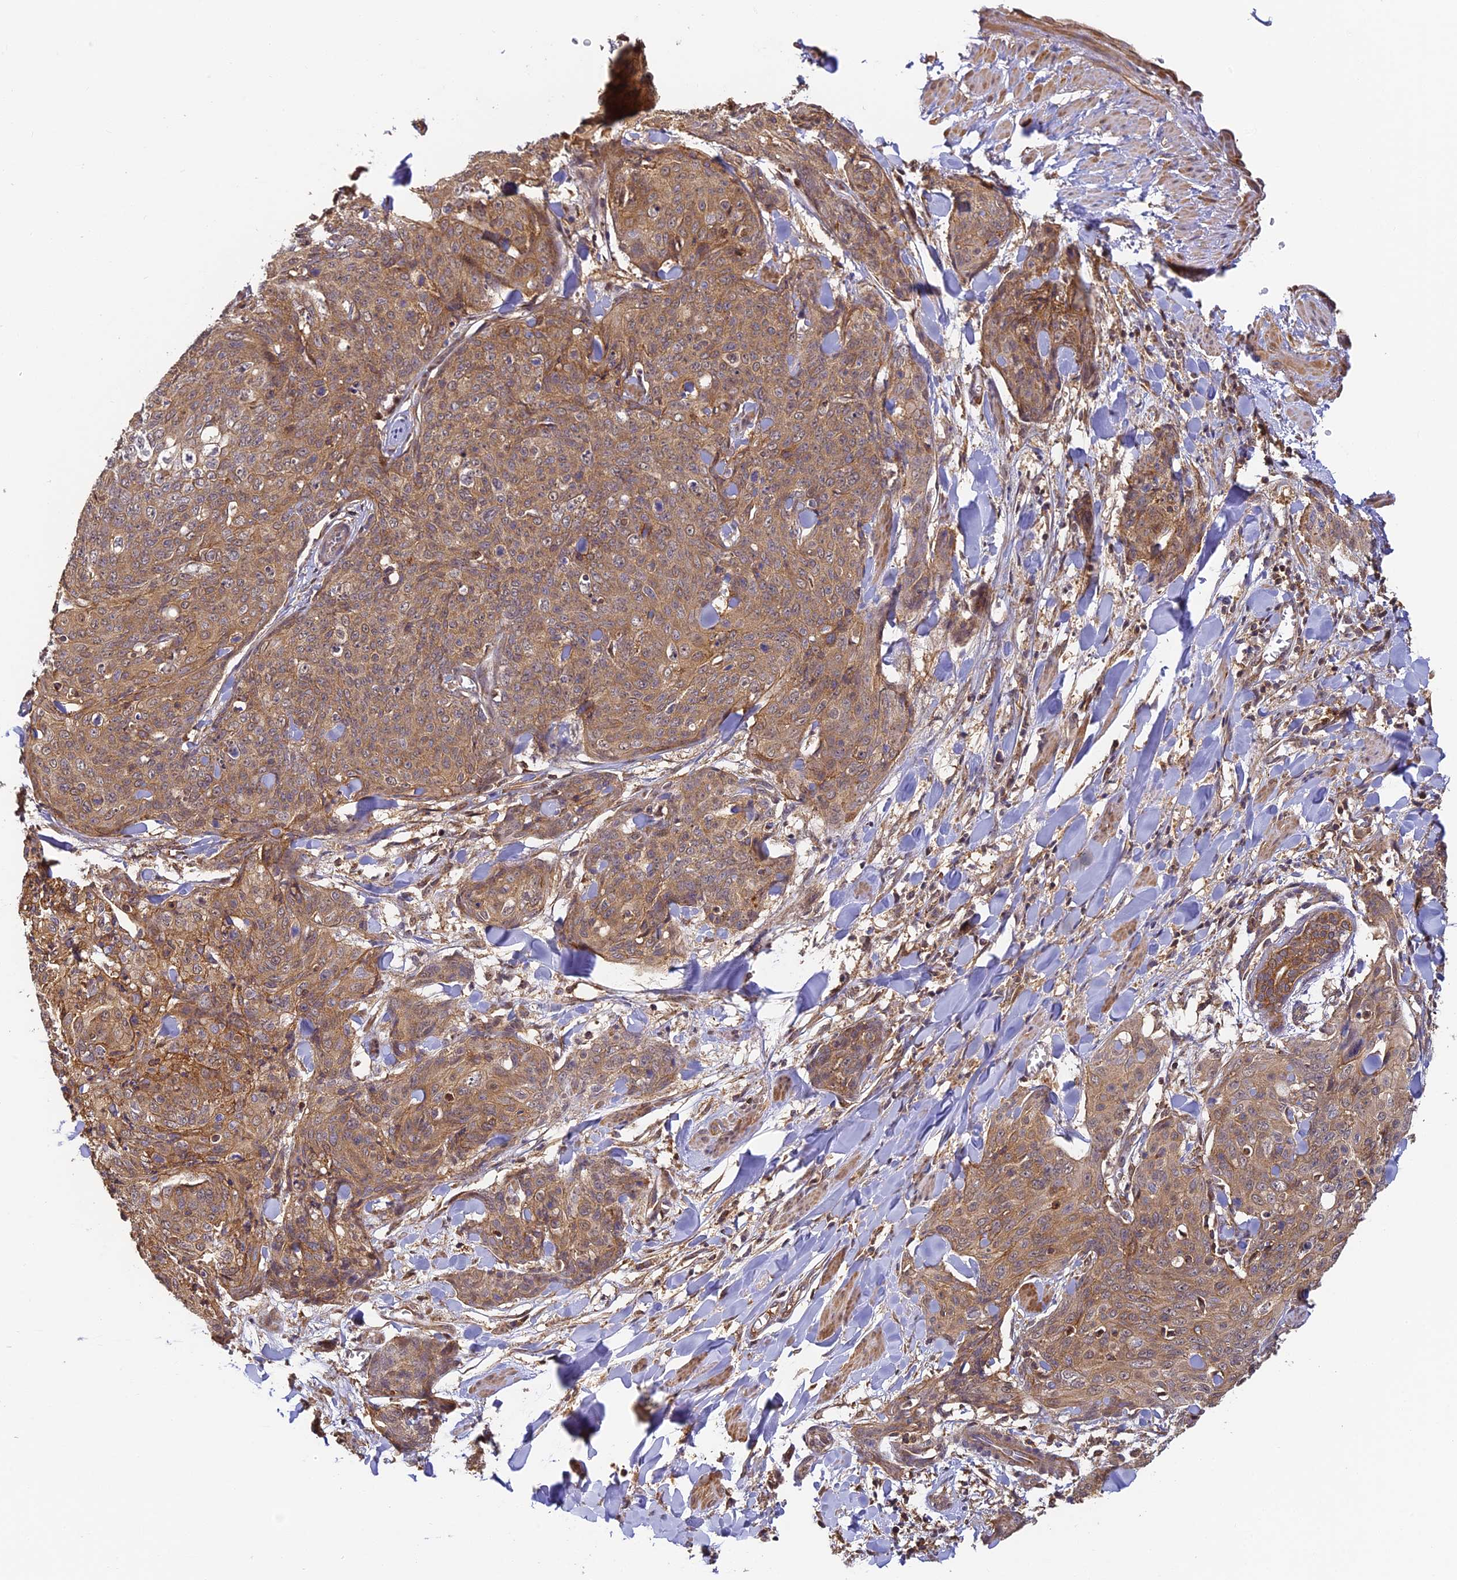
{"staining": {"intensity": "moderate", "quantity": ">75%", "location": "cytoplasmic/membranous"}, "tissue": "skin cancer", "cell_type": "Tumor cells", "image_type": "cancer", "snomed": [{"axis": "morphology", "description": "Squamous cell carcinoma, NOS"}, {"axis": "topography", "description": "Skin"}, {"axis": "topography", "description": "Vulva"}], "caption": "Immunohistochemistry staining of squamous cell carcinoma (skin), which exhibits medium levels of moderate cytoplasmic/membranous positivity in about >75% of tumor cells indicating moderate cytoplasmic/membranous protein positivity. The staining was performed using DAB (3,3'-diaminobenzidine) (brown) for protein detection and nuclei were counterstained in hematoxylin (blue).", "gene": "ZNF443", "patient": {"sex": "female", "age": 85}}